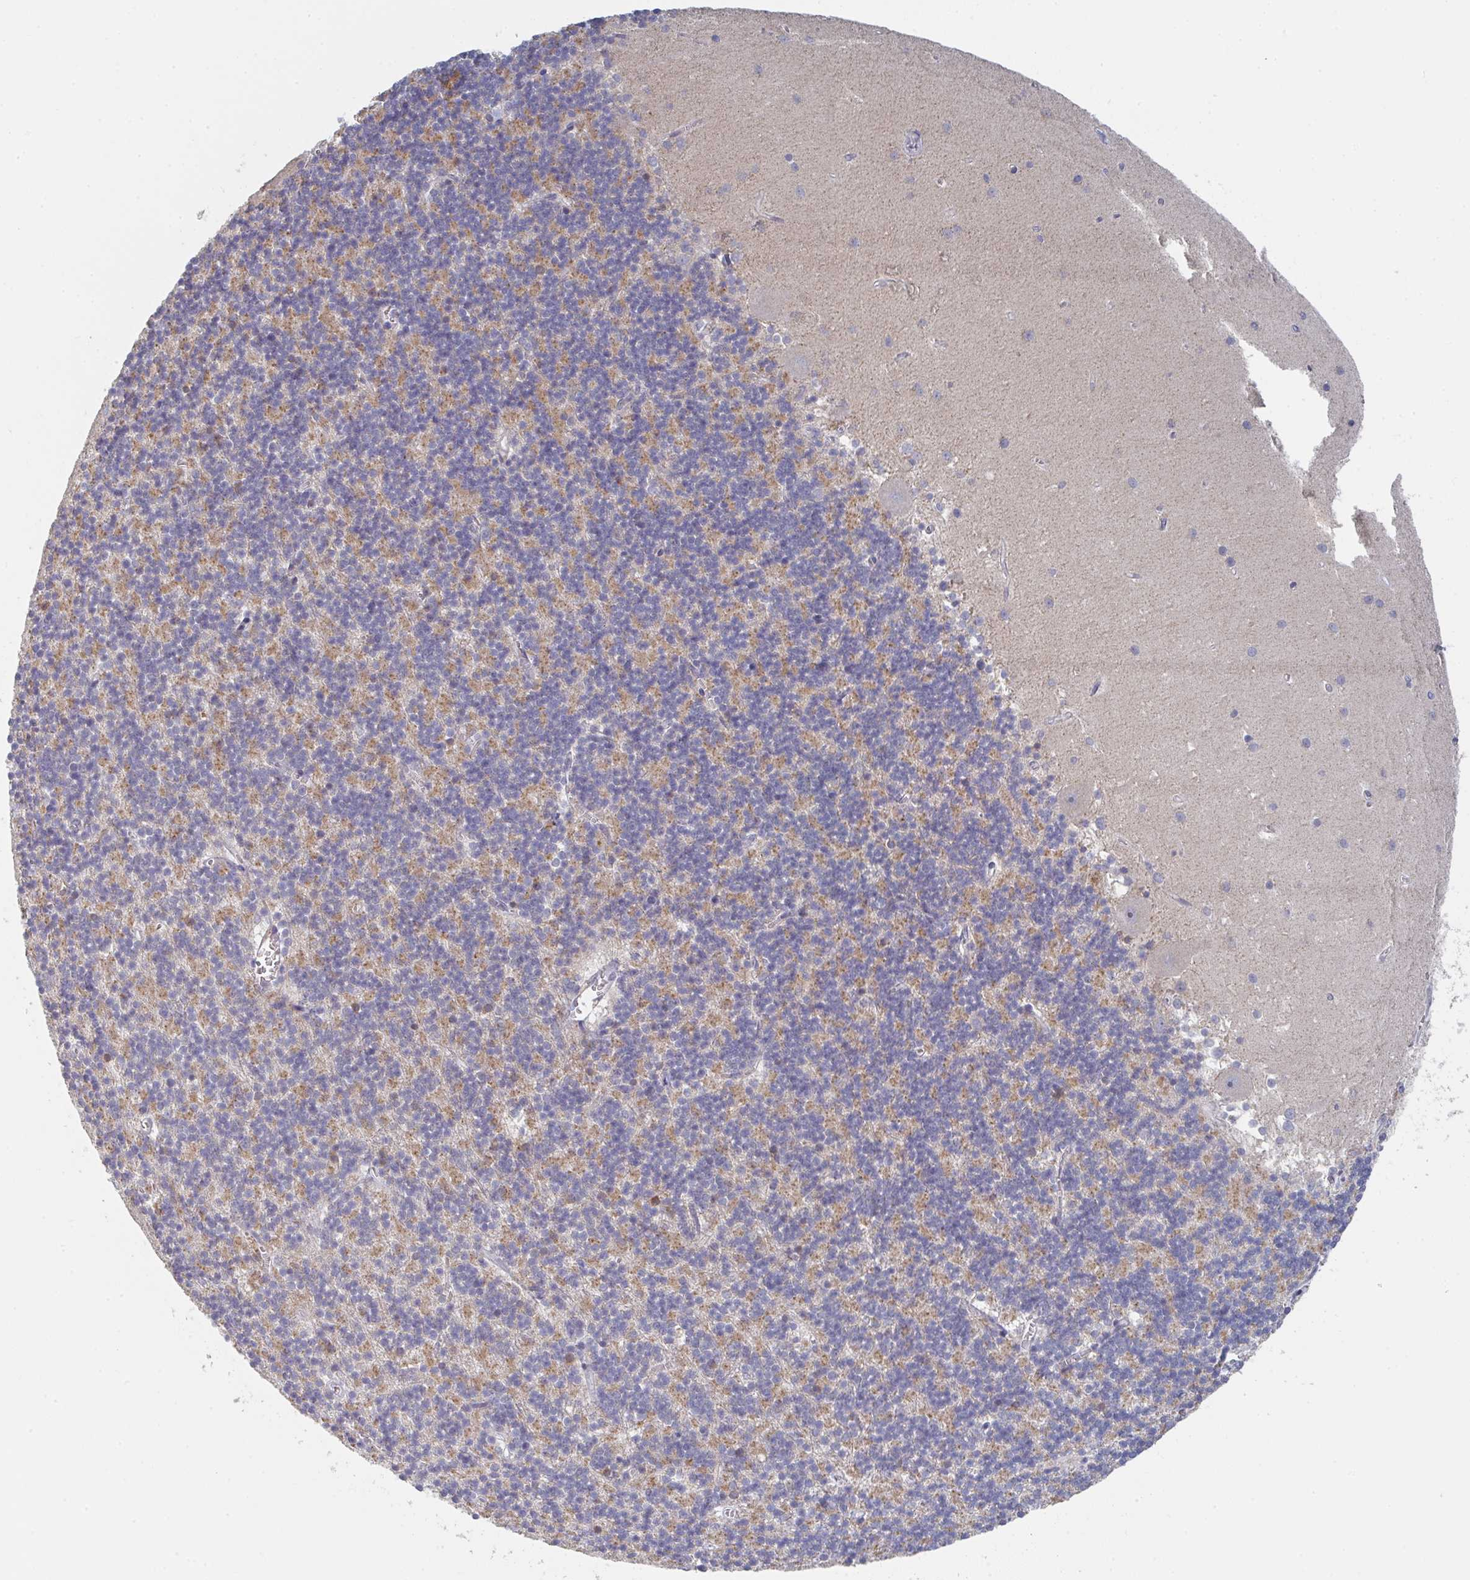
{"staining": {"intensity": "moderate", "quantity": "25%-75%", "location": "cytoplasmic/membranous"}, "tissue": "cerebellum", "cell_type": "Cells in granular layer", "image_type": "normal", "snomed": [{"axis": "morphology", "description": "Normal tissue, NOS"}, {"axis": "topography", "description": "Cerebellum"}], "caption": "Protein staining displays moderate cytoplasmic/membranous expression in approximately 25%-75% of cells in granular layer in unremarkable cerebellum. (DAB (3,3'-diaminobenzidine) IHC with brightfield microscopy, high magnification).", "gene": "ELOVL1", "patient": {"sex": "male", "age": 54}}